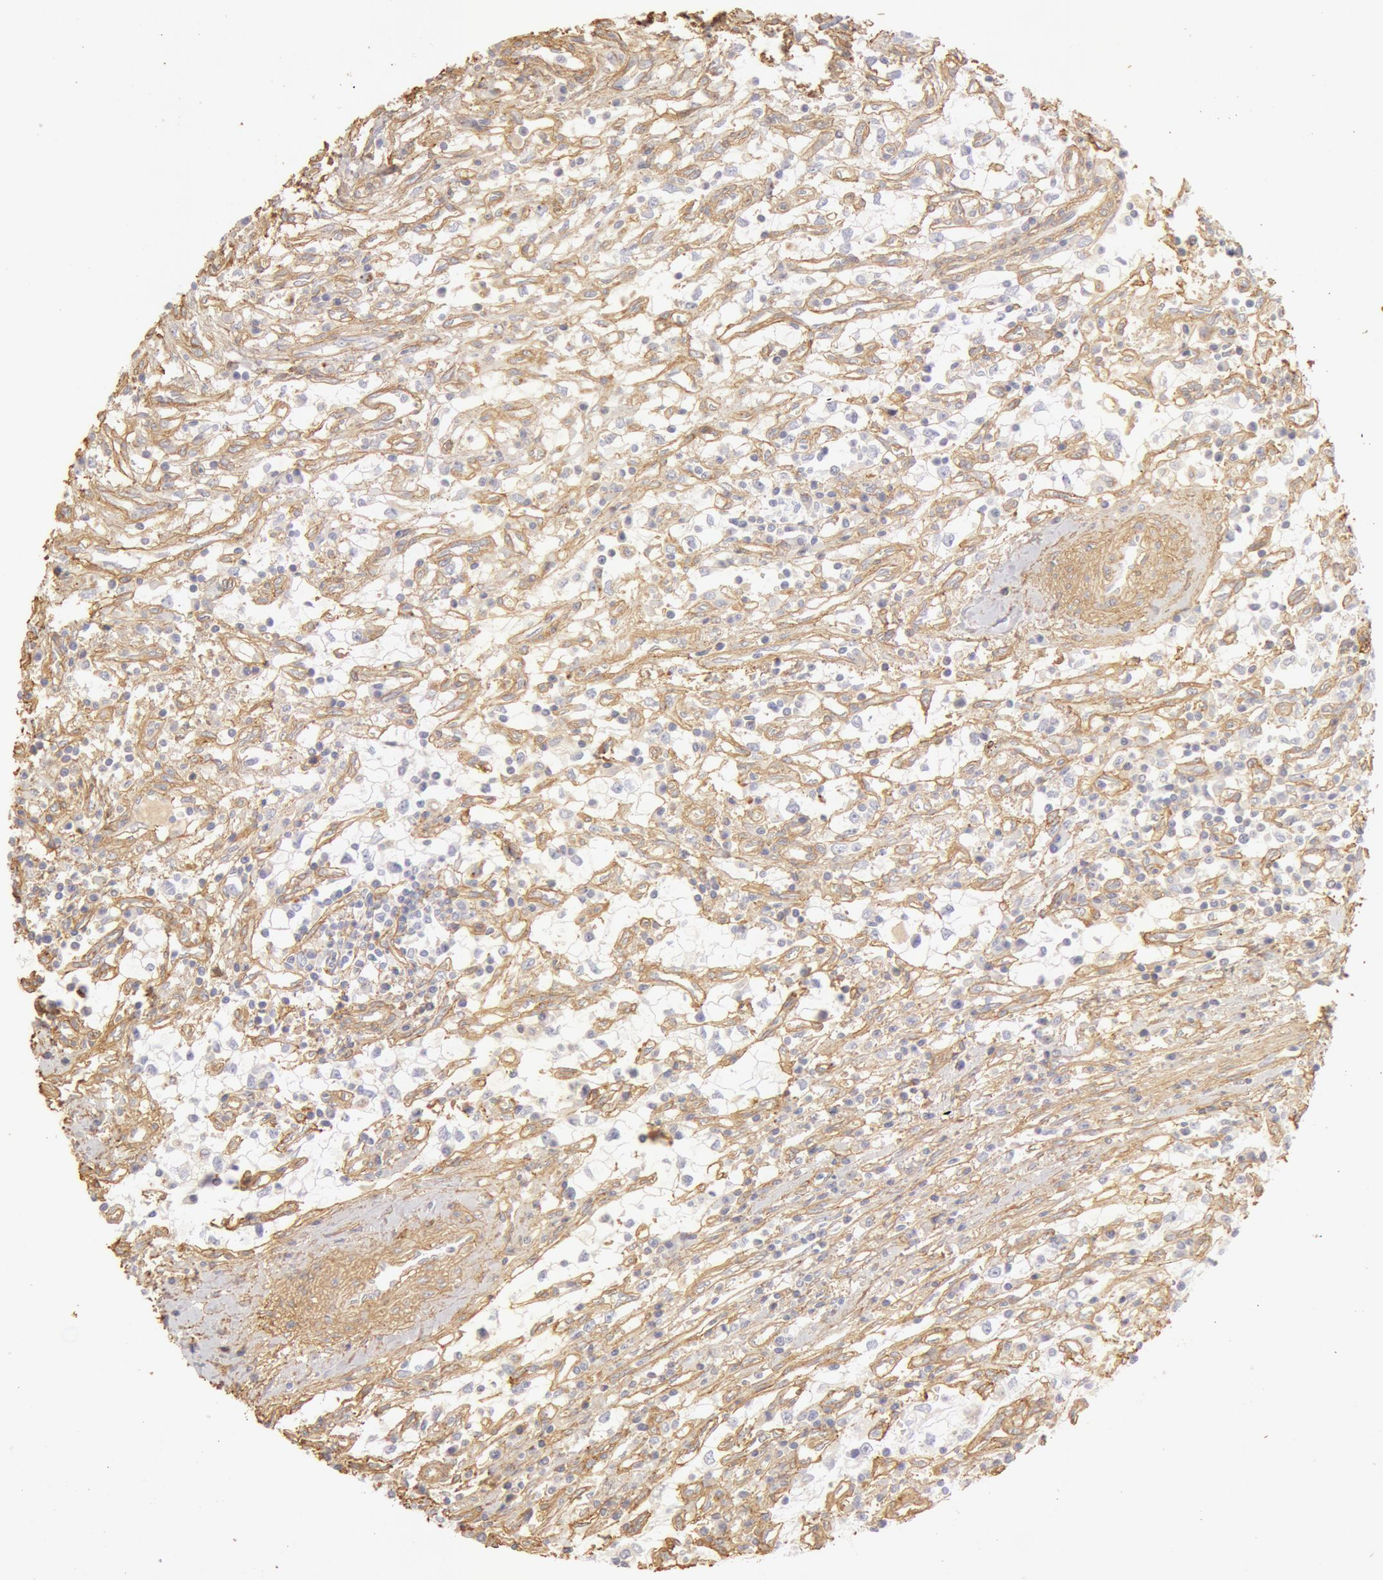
{"staining": {"intensity": "weak", "quantity": "25%-75%", "location": "cytoplasmic/membranous"}, "tissue": "renal cancer", "cell_type": "Tumor cells", "image_type": "cancer", "snomed": [{"axis": "morphology", "description": "Adenocarcinoma, NOS"}, {"axis": "topography", "description": "Kidney"}], "caption": "Renal adenocarcinoma tissue demonstrates weak cytoplasmic/membranous expression in about 25%-75% of tumor cells, visualized by immunohistochemistry. The staining is performed using DAB (3,3'-diaminobenzidine) brown chromogen to label protein expression. The nuclei are counter-stained blue using hematoxylin.", "gene": "COL4A1", "patient": {"sex": "male", "age": 82}}